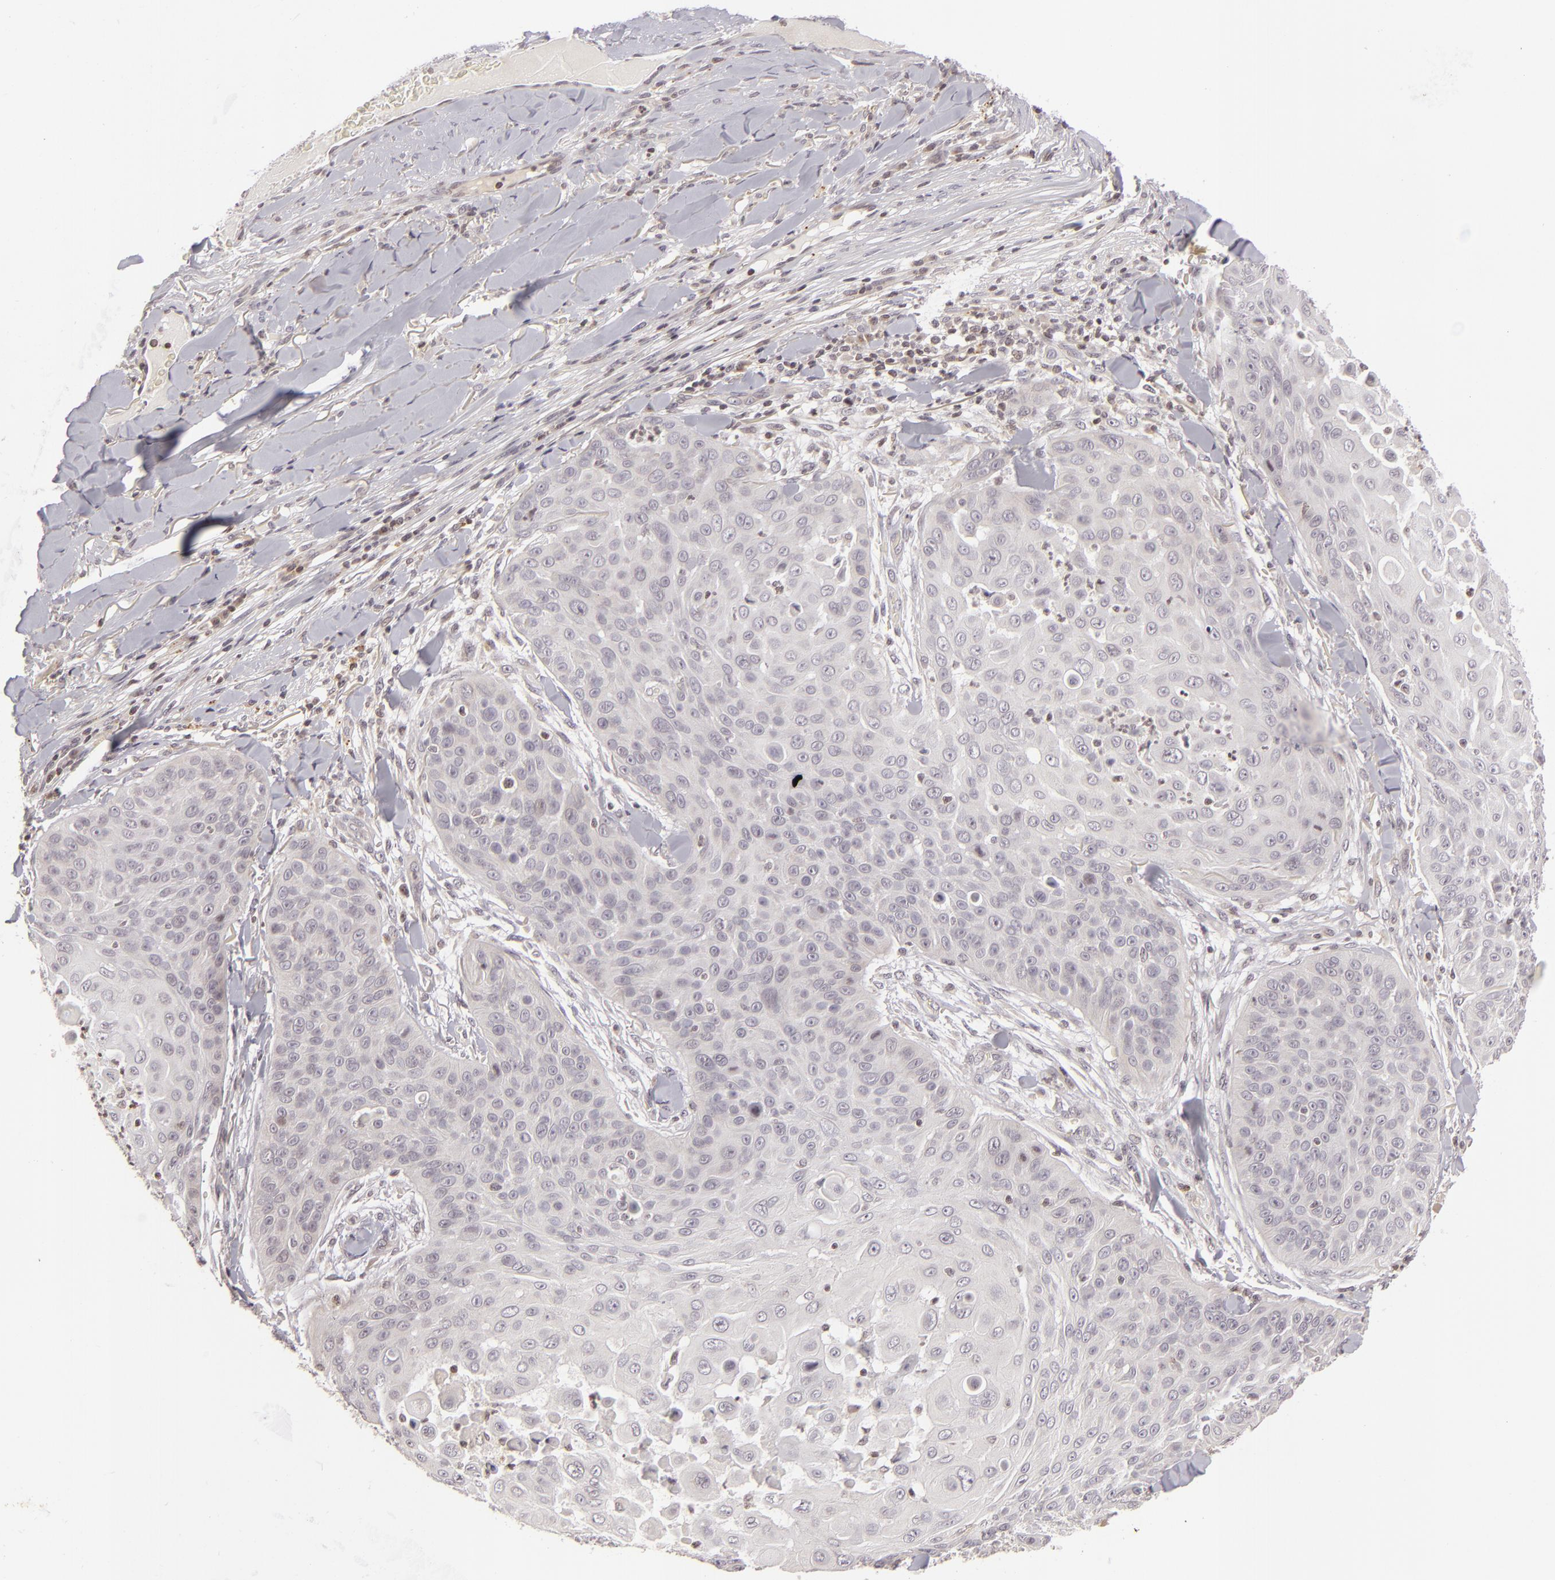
{"staining": {"intensity": "negative", "quantity": "none", "location": "none"}, "tissue": "skin cancer", "cell_type": "Tumor cells", "image_type": "cancer", "snomed": [{"axis": "morphology", "description": "Squamous cell carcinoma, NOS"}, {"axis": "topography", "description": "Skin"}], "caption": "Tumor cells are negative for brown protein staining in skin cancer.", "gene": "AKAP6", "patient": {"sex": "male", "age": 82}}